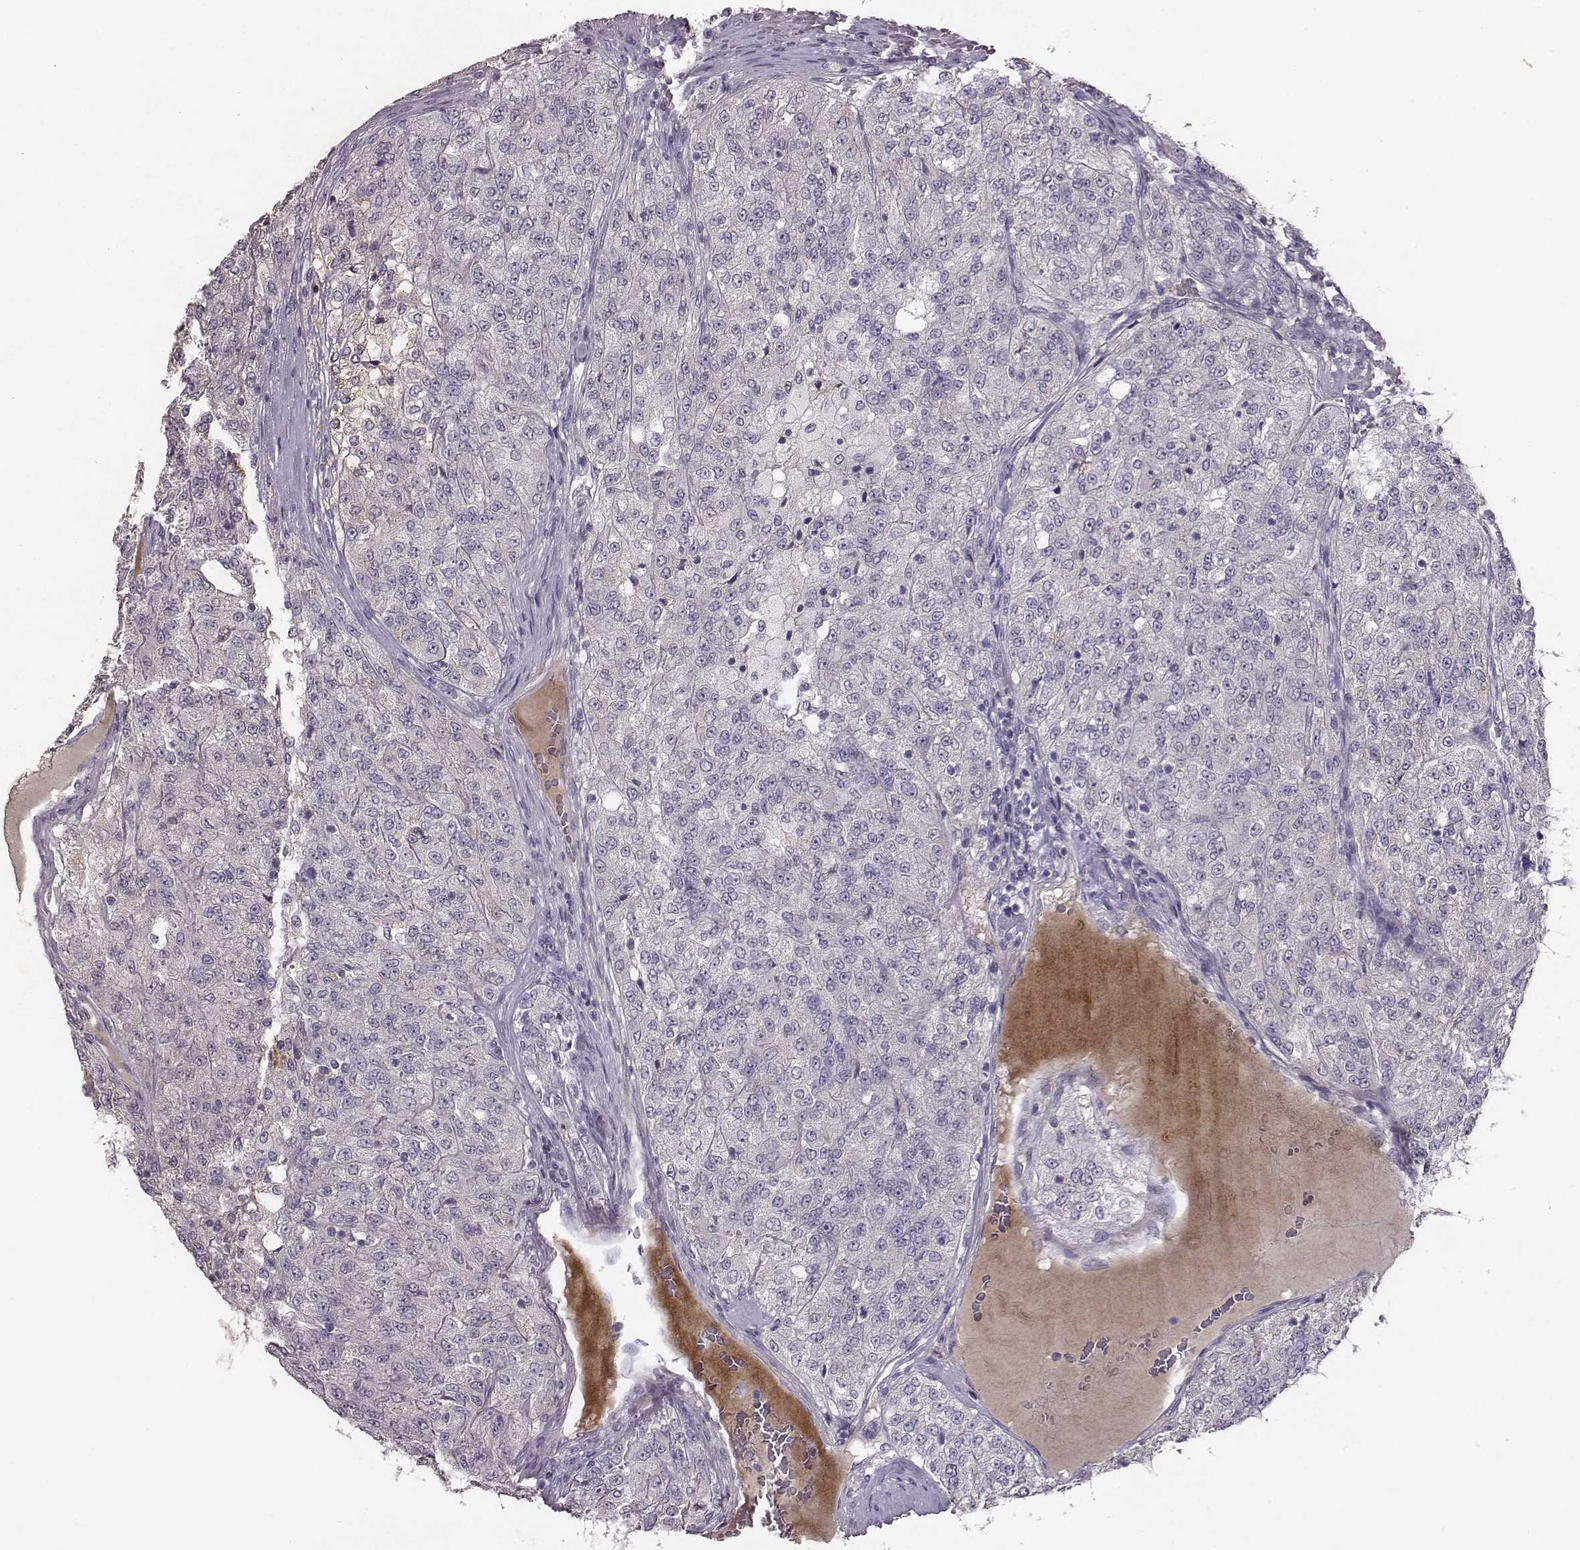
{"staining": {"intensity": "negative", "quantity": "none", "location": "none"}, "tissue": "renal cancer", "cell_type": "Tumor cells", "image_type": "cancer", "snomed": [{"axis": "morphology", "description": "Adenocarcinoma, NOS"}, {"axis": "topography", "description": "Kidney"}], "caption": "Micrograph shows no protein positivity in tumor cells of adenocarcinoma (renal) tissue.", "gene": "SLC22A6", "patient": {"sex": "female", "age": 63}}